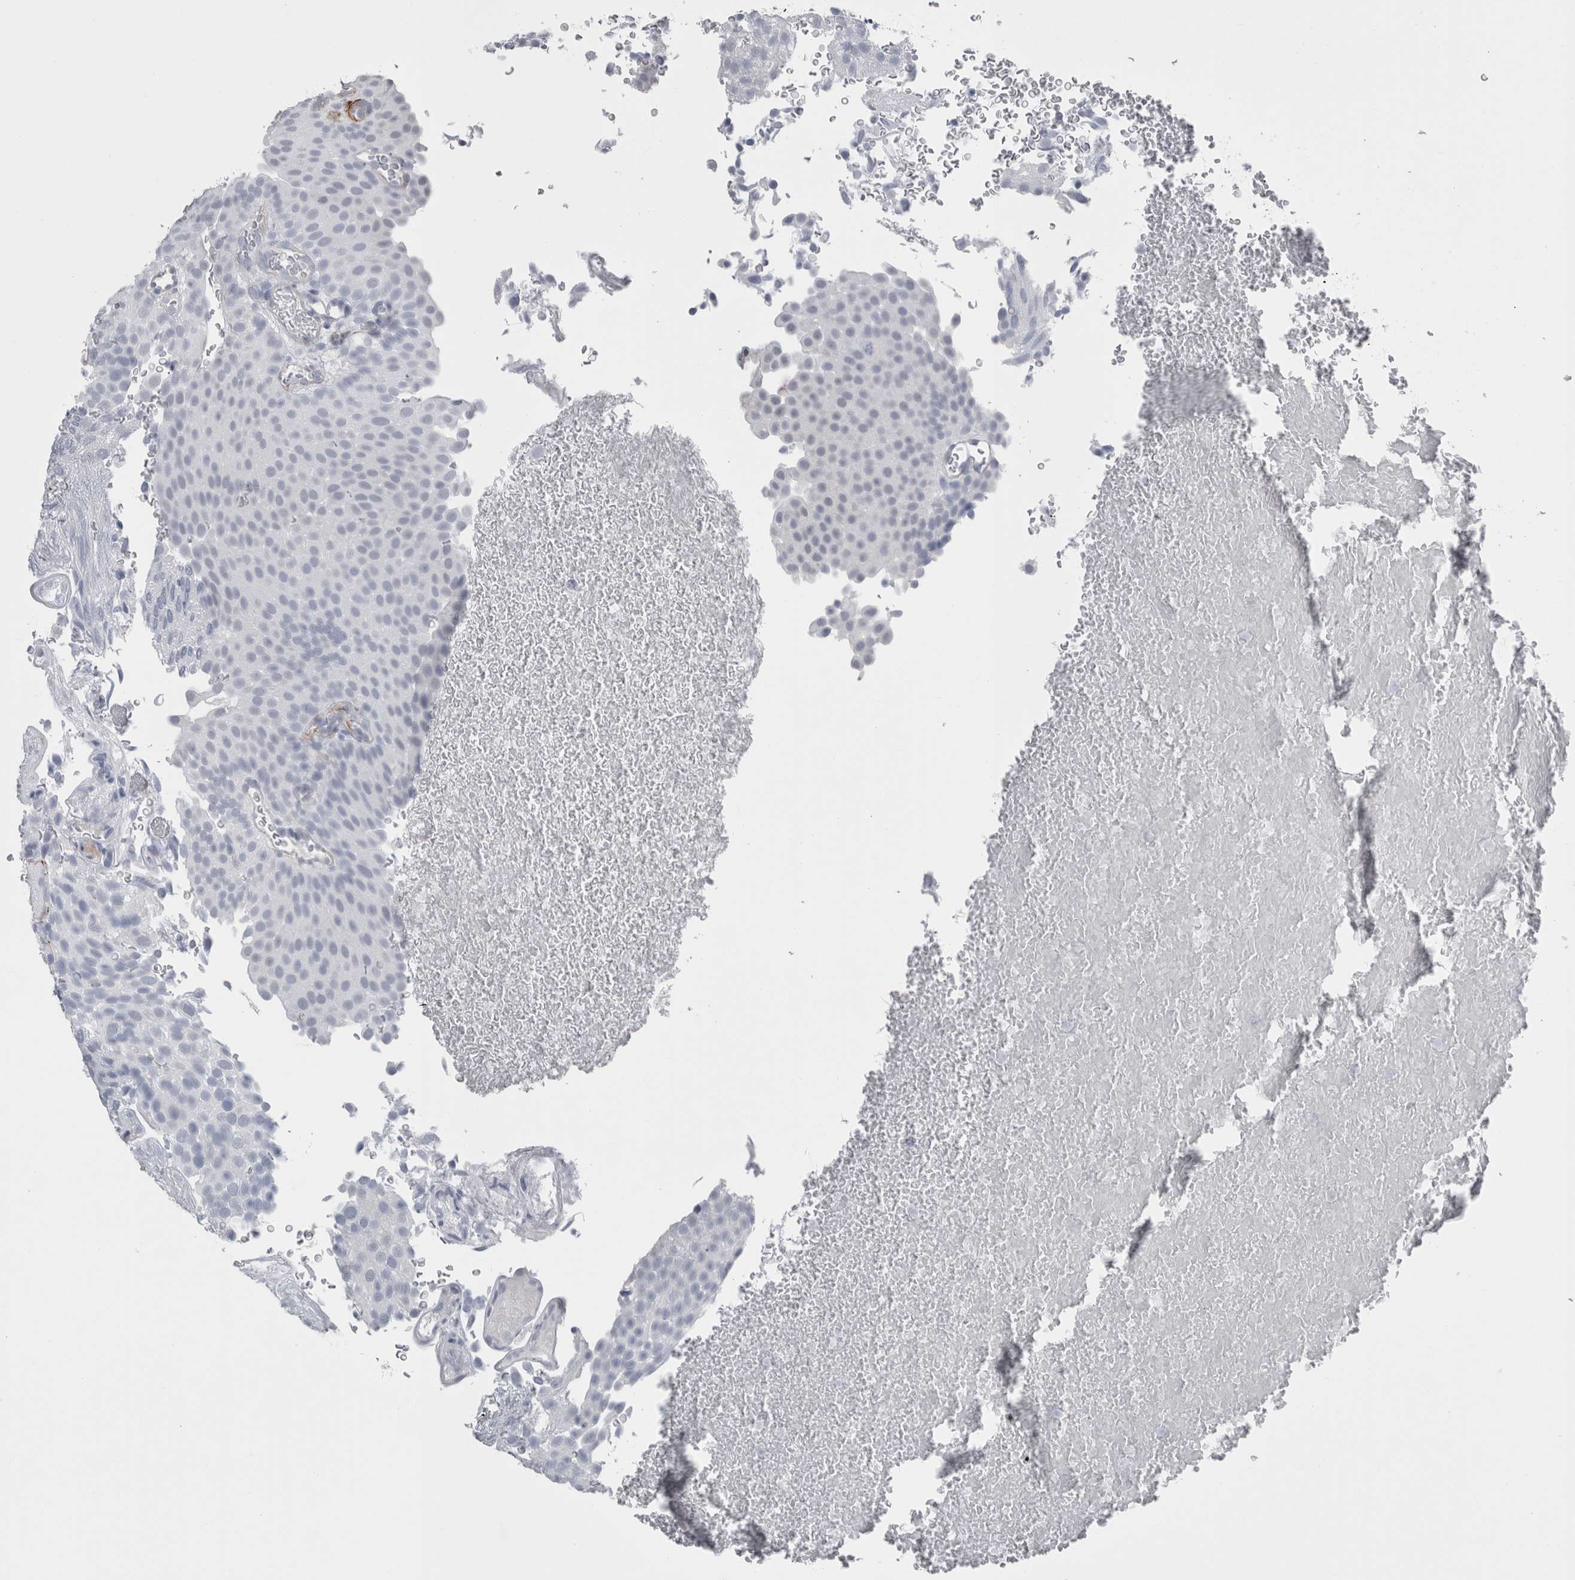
{"staining": {"intensity": "negative", "quantity": "none", "location": "none"}, "tissue": "urothelial cancer", "cell_type": "Tumor cells", "image_type": "cancer", "snomed": [{"axis": "morphology", "description": "Urothelial carcinoma, Low grade"}, {"axis": "topography", "description": "Urinary bladder"}], "caption": "Immunohistochemistry of human urothelial cancer reveals no staining in tumor cells.", "gene": "VWDE", "patient": {"sex": "male", "age": 78}}